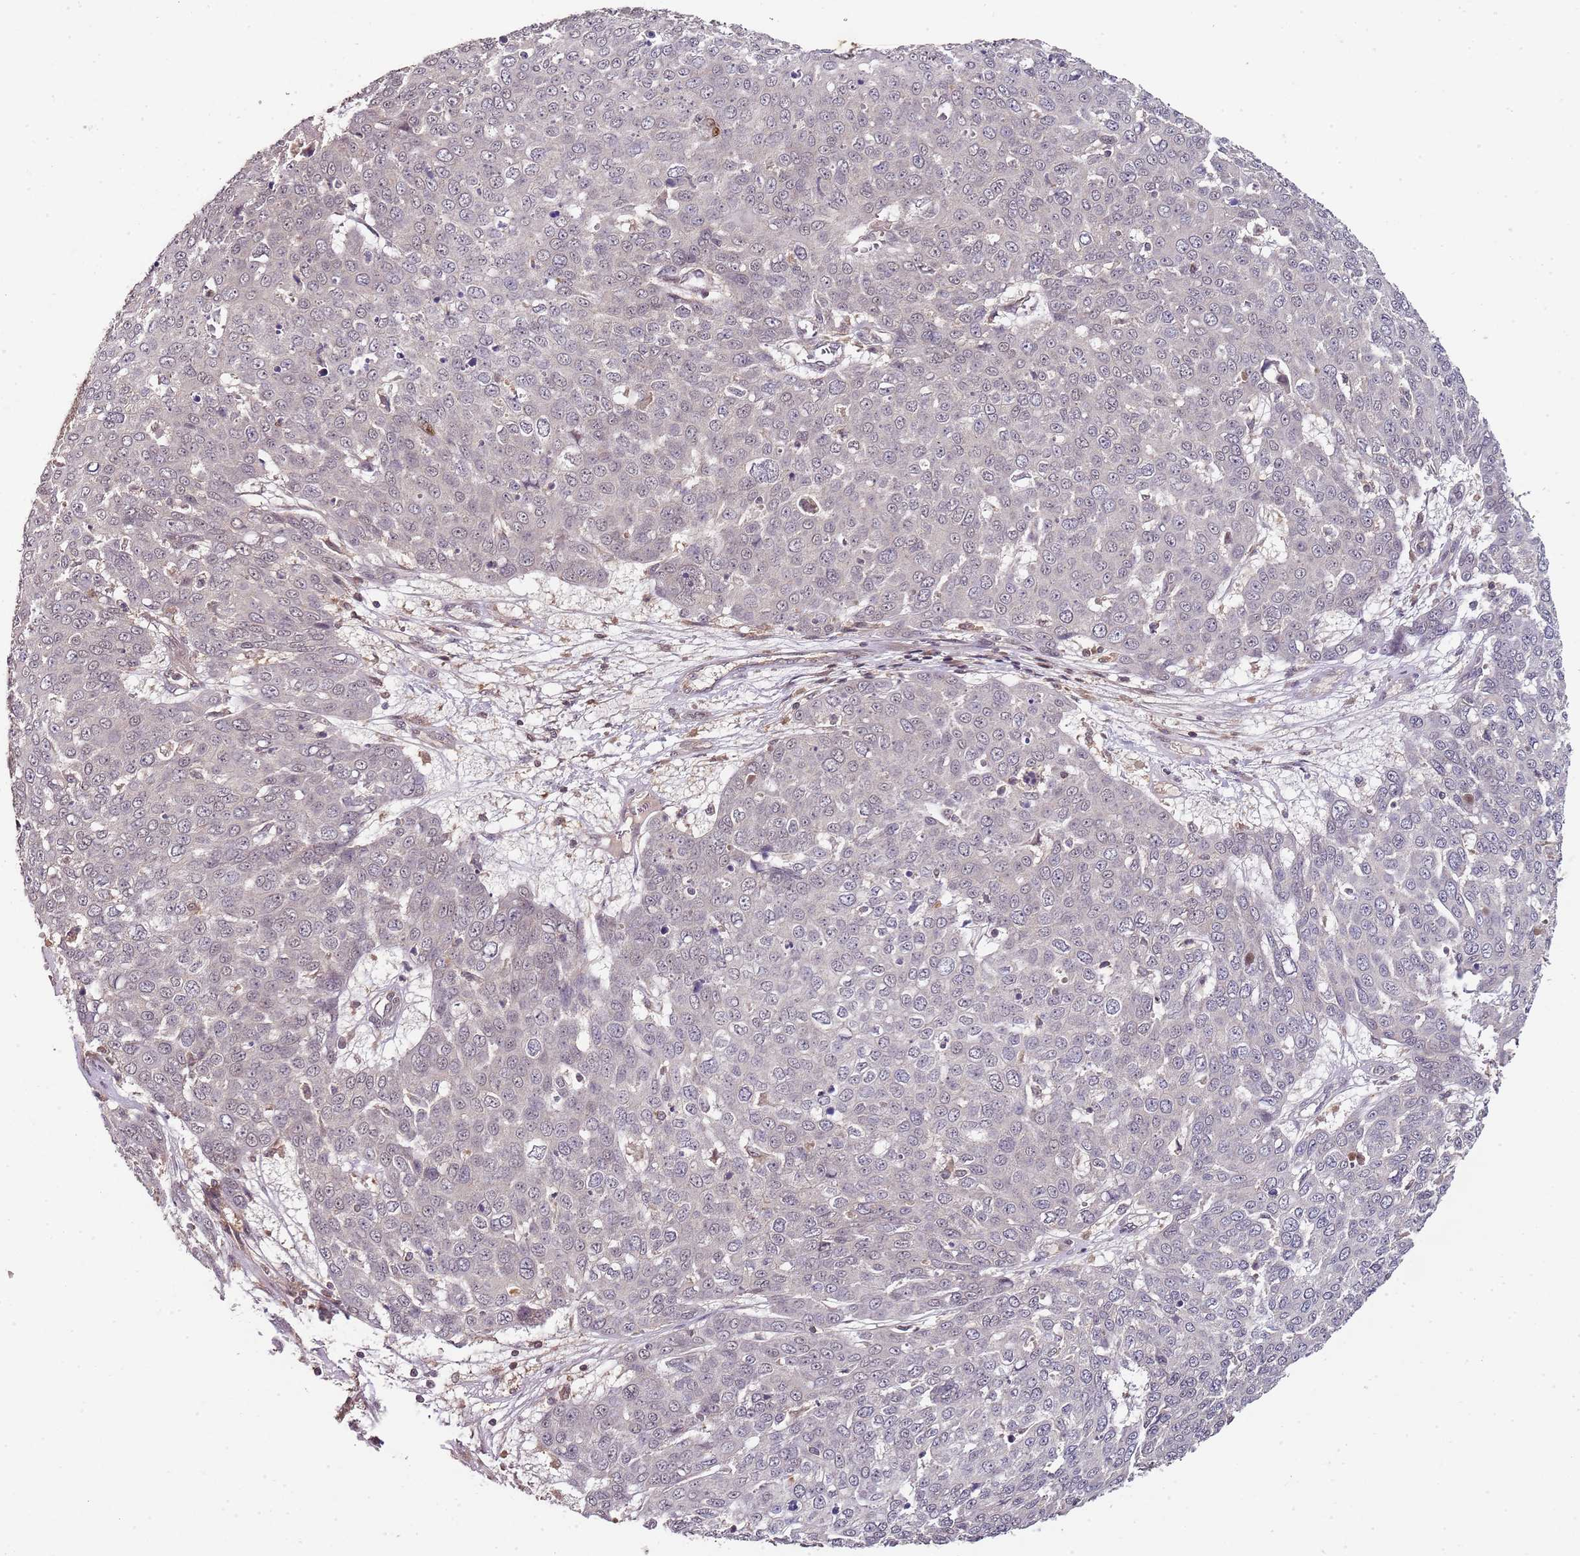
{"staining": {"intensity": "negative", "quantity": "none", "location": "none"}, "tissue": "skin cancer", "cell_type": "Tumor cells", "image_type": "cancer", "snomed": [{"axis": "morphology", "description": "Squamous cell carcinoma, NOS"}, {"axis": "topography", "description": "Skin"}], "caption": "Squamous cell carcinoma (skin) was stained to show a protein in brown. There is no significant staining in tumor cells.", "gene": "LIN37", "patient": {"sex": "male", "age": 71}}